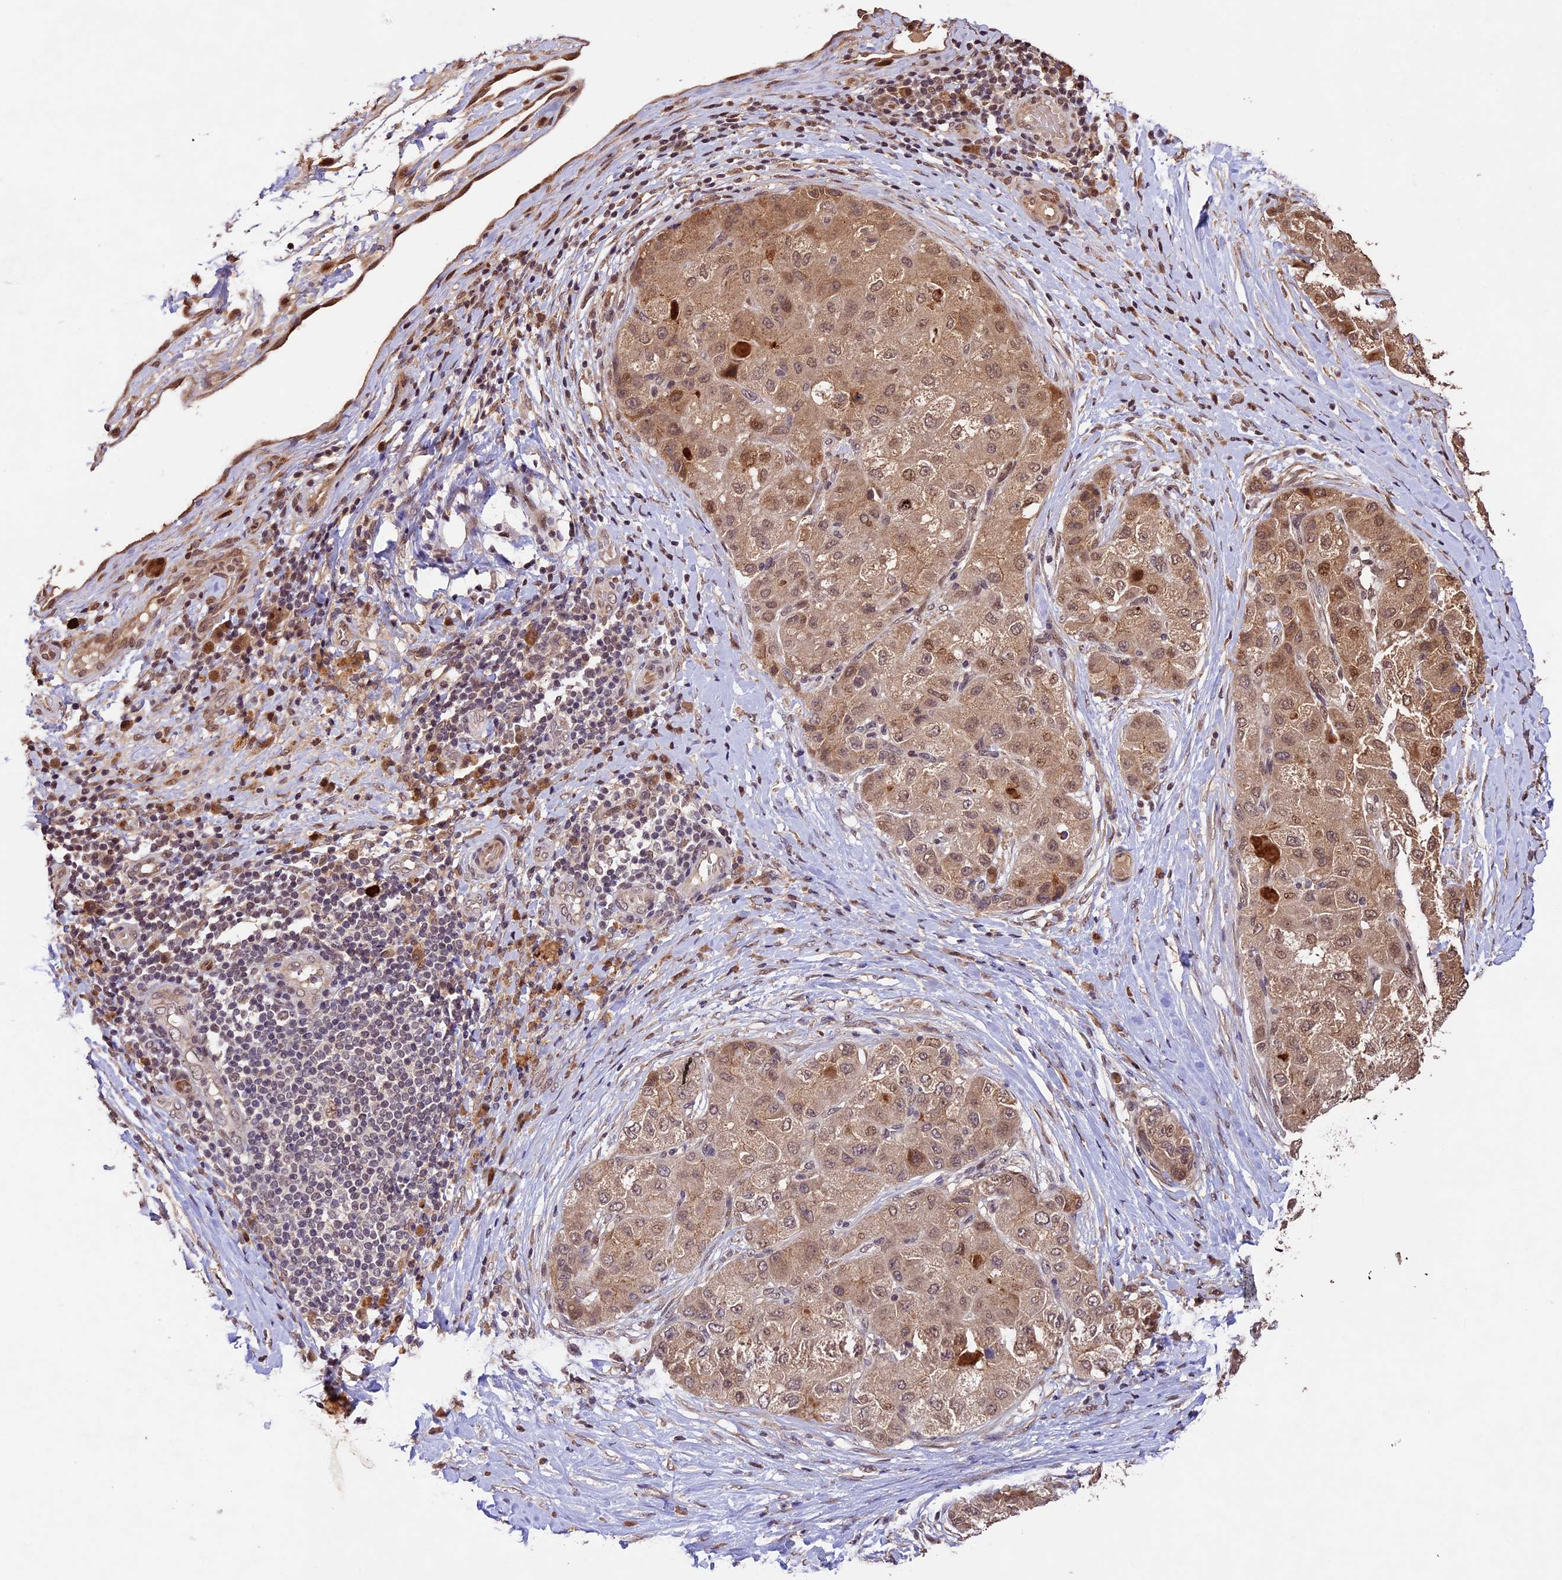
{"staining": {"intensity": "moderate", "quantity": ">75%", "location": "cytoplasmic/membranous,nuclear"}, "tissue": "liver cancer", "cell_type": "Tumor cells", "image_type": "cancer", "snomed": [{"axis": "morphology", "description": "Carcinoma, Hepatocellular, NOS"}, {"axis": "topography", "description": "Liver"}], "caption": "Liver hepatocellular carcinoma stained with DAB (3,3'-diaminobenzidine) immunohistochemistry (IHC) shows medium levels of moderate cytoplasmic/membranous and nuclear positivity in approximately >75% of tumor cells.", "gene": "CDKN2AIP", "patient": {"sex": "male", "age": 80}}